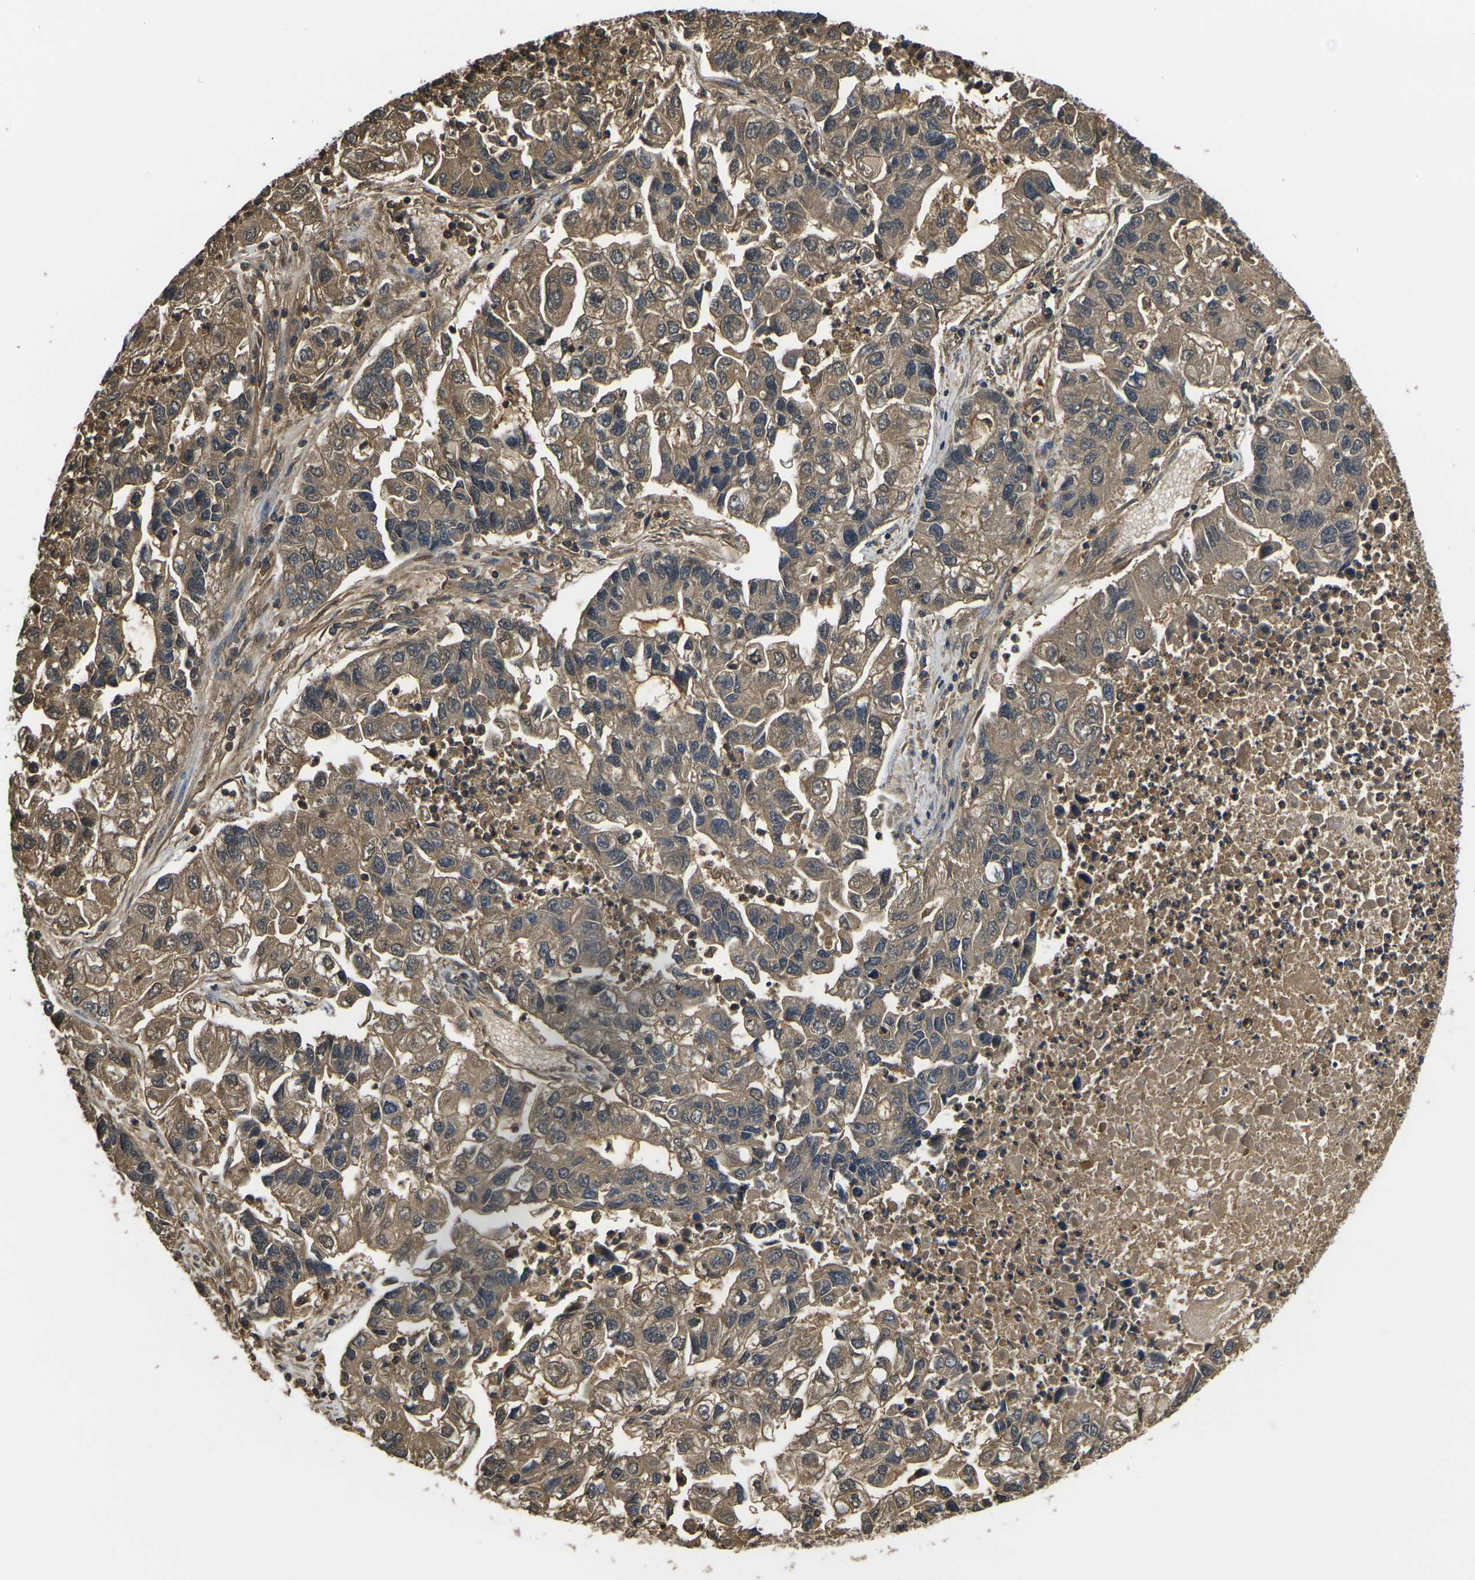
{"staining": {"intensity": "moderate", "quantity": ">75%", "location": "cytoplasmic/membranous"}, "tissue": "lung cancer", "cell_type": "Tumor cells", "image_type": "cancer", "snomed": [{"axis": "morphology", "description": "Adenocarcinoma, NOS"}, {"axis": "topography", "description": "Lung"}], "caption": "The histopathology image shows immunohistochemical staining of lung cancer (adenocarcinoma). There is moderate cytoplasmic/membranous expression is appreciated in approximately >75% of tumor cells.", "gene": "HSPG2", "patient": {"sex": "female", "age": 51}}